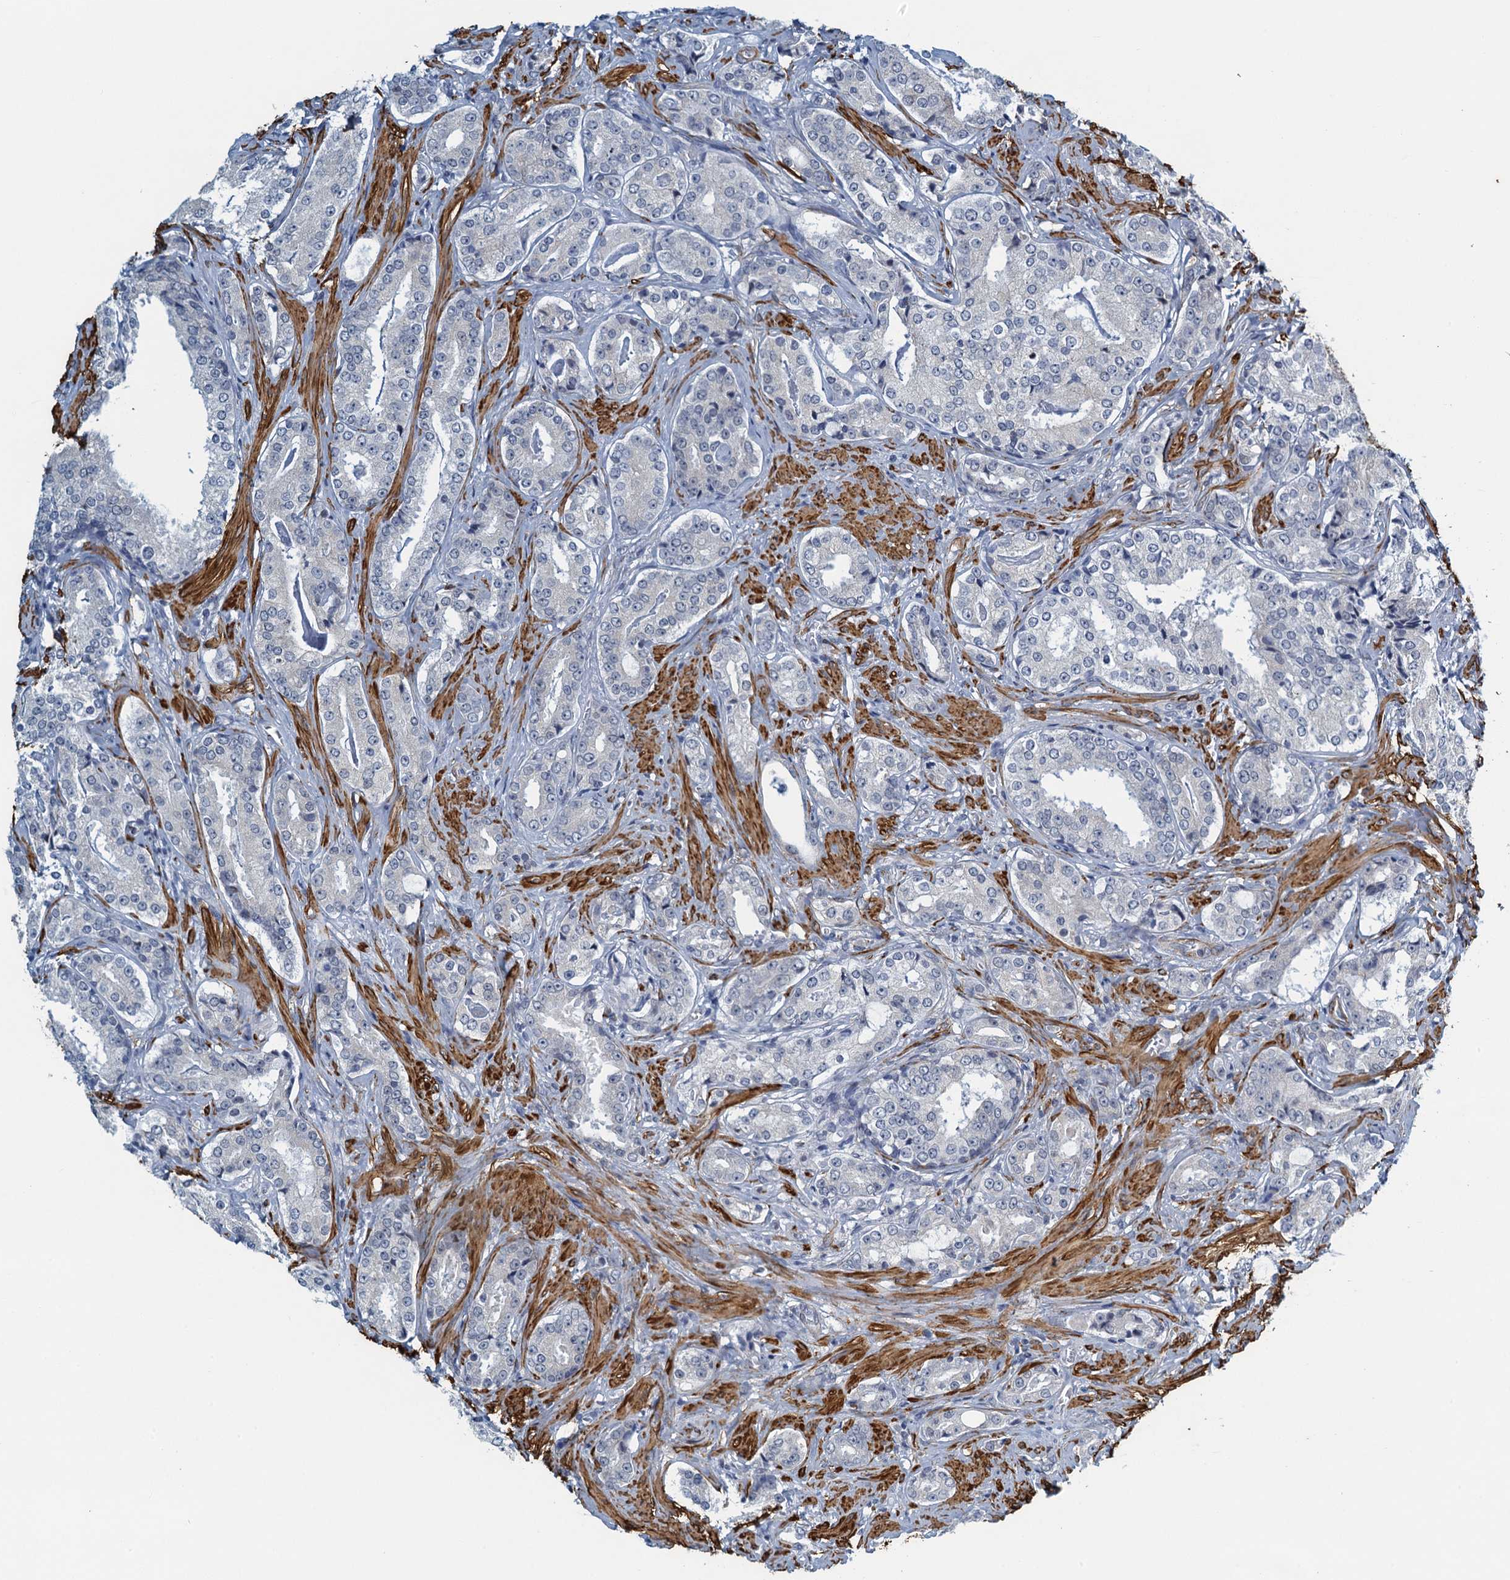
{"staining": {"intensity": "negative", "quantity": "none", "location": "none"}, "tissue": "prostate cancer", "cell_type": "Tumor cells", "image_type": "cancer", "snomed": [{"axis": "morphology", "description": "Adenocarcinoma, High grade"}, {"axis": "topography", "description": "Prostate"}], "caption": "The image displays no significant staining in tumor cells of prostate cancer.", "gene": "ALG2", "patient": {"sex": "male", "age": 58}}